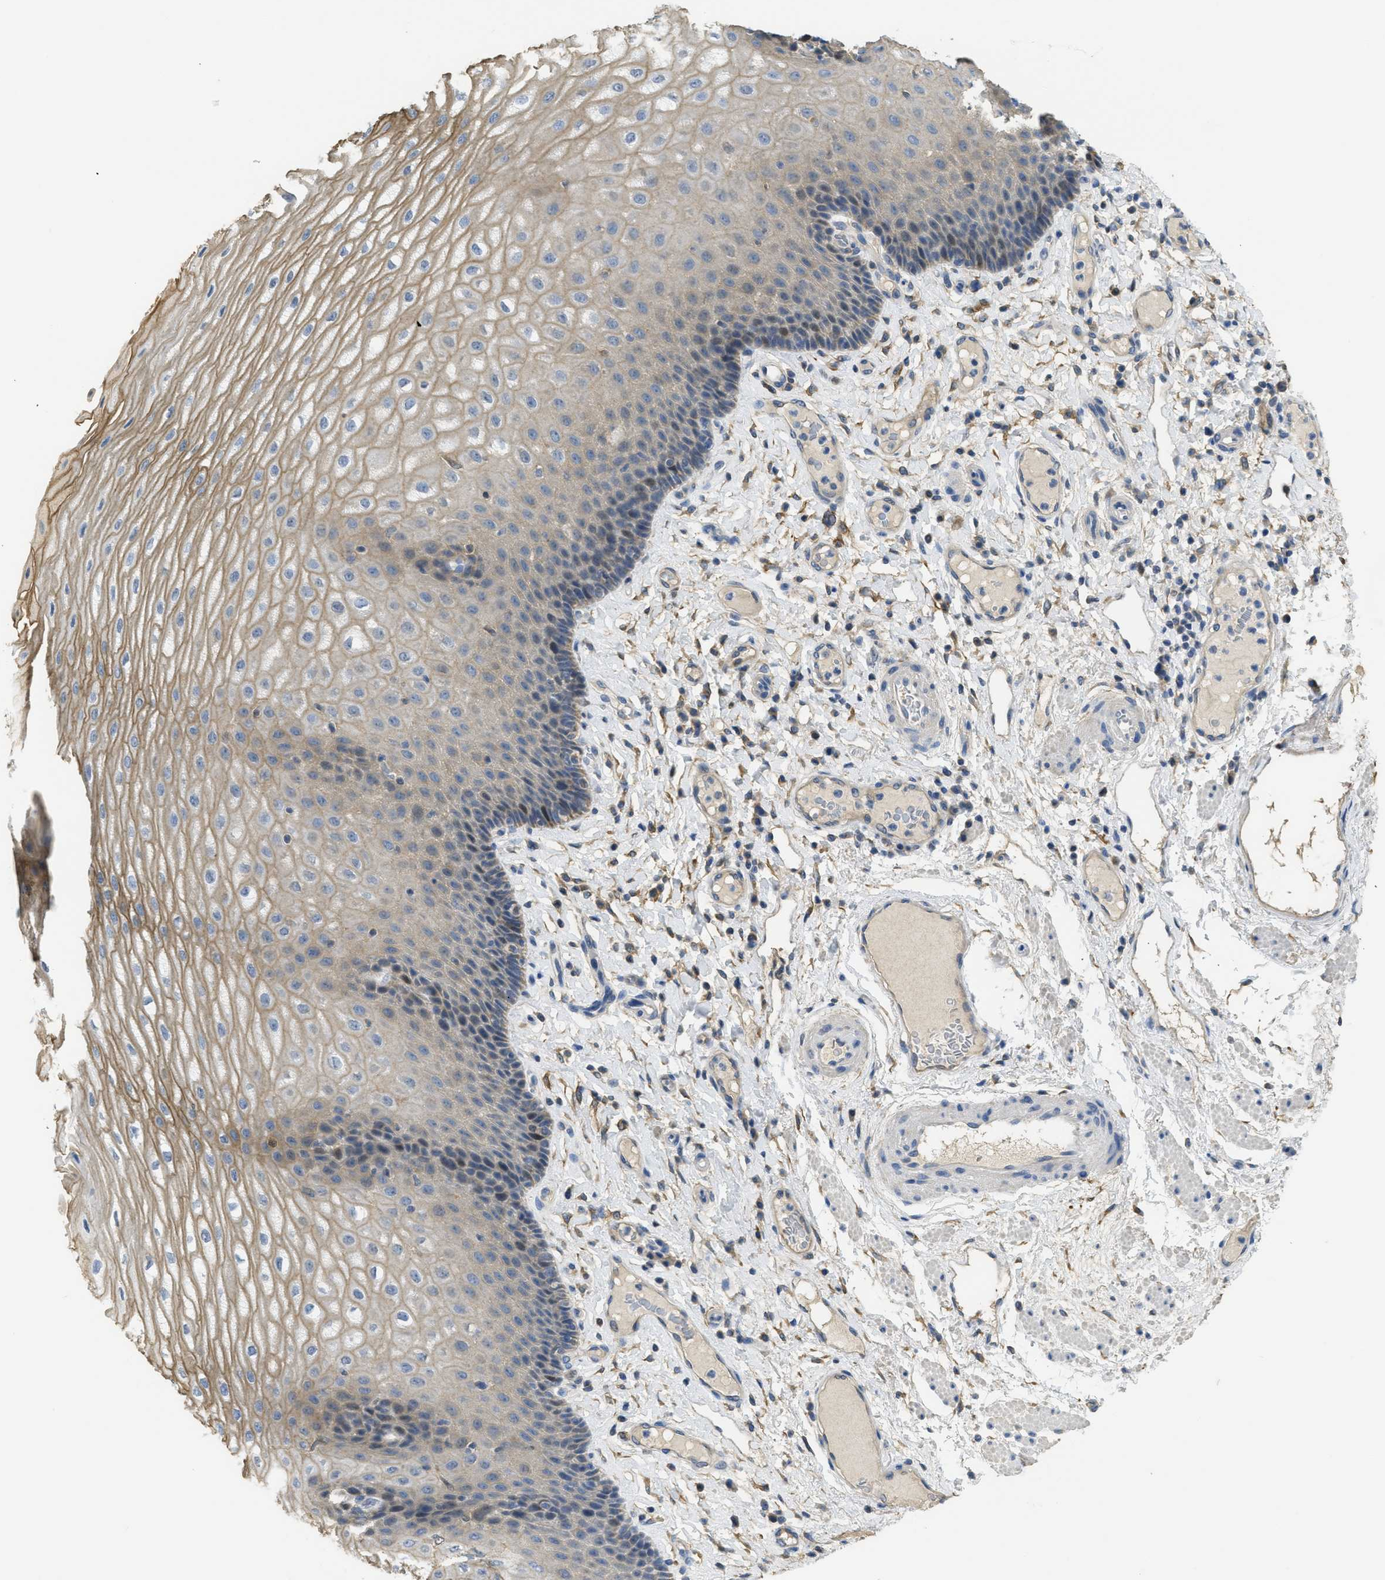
{"staining": {"intensity": "weak", "quantity": "25%-75%", "location": "cytoplasmic/membranous"}, "tissue": "esophagus", "cell_type": "Squamous epithelial cells", "image_type": "normal", "snomed": [{"axis": "morphology", "description": "Normal tissue, NOS"}, {"axis": "topography", "description": "Esophagus"}], "caption": "Immunohistochemical staining of benign human esophagus reveals weak cytoplasmic/membranous protein positivity in about 25%-75% of squamous epithelial cells.", "gene": "SFXN2", "patient": {"sex": "male", "age": 54}}